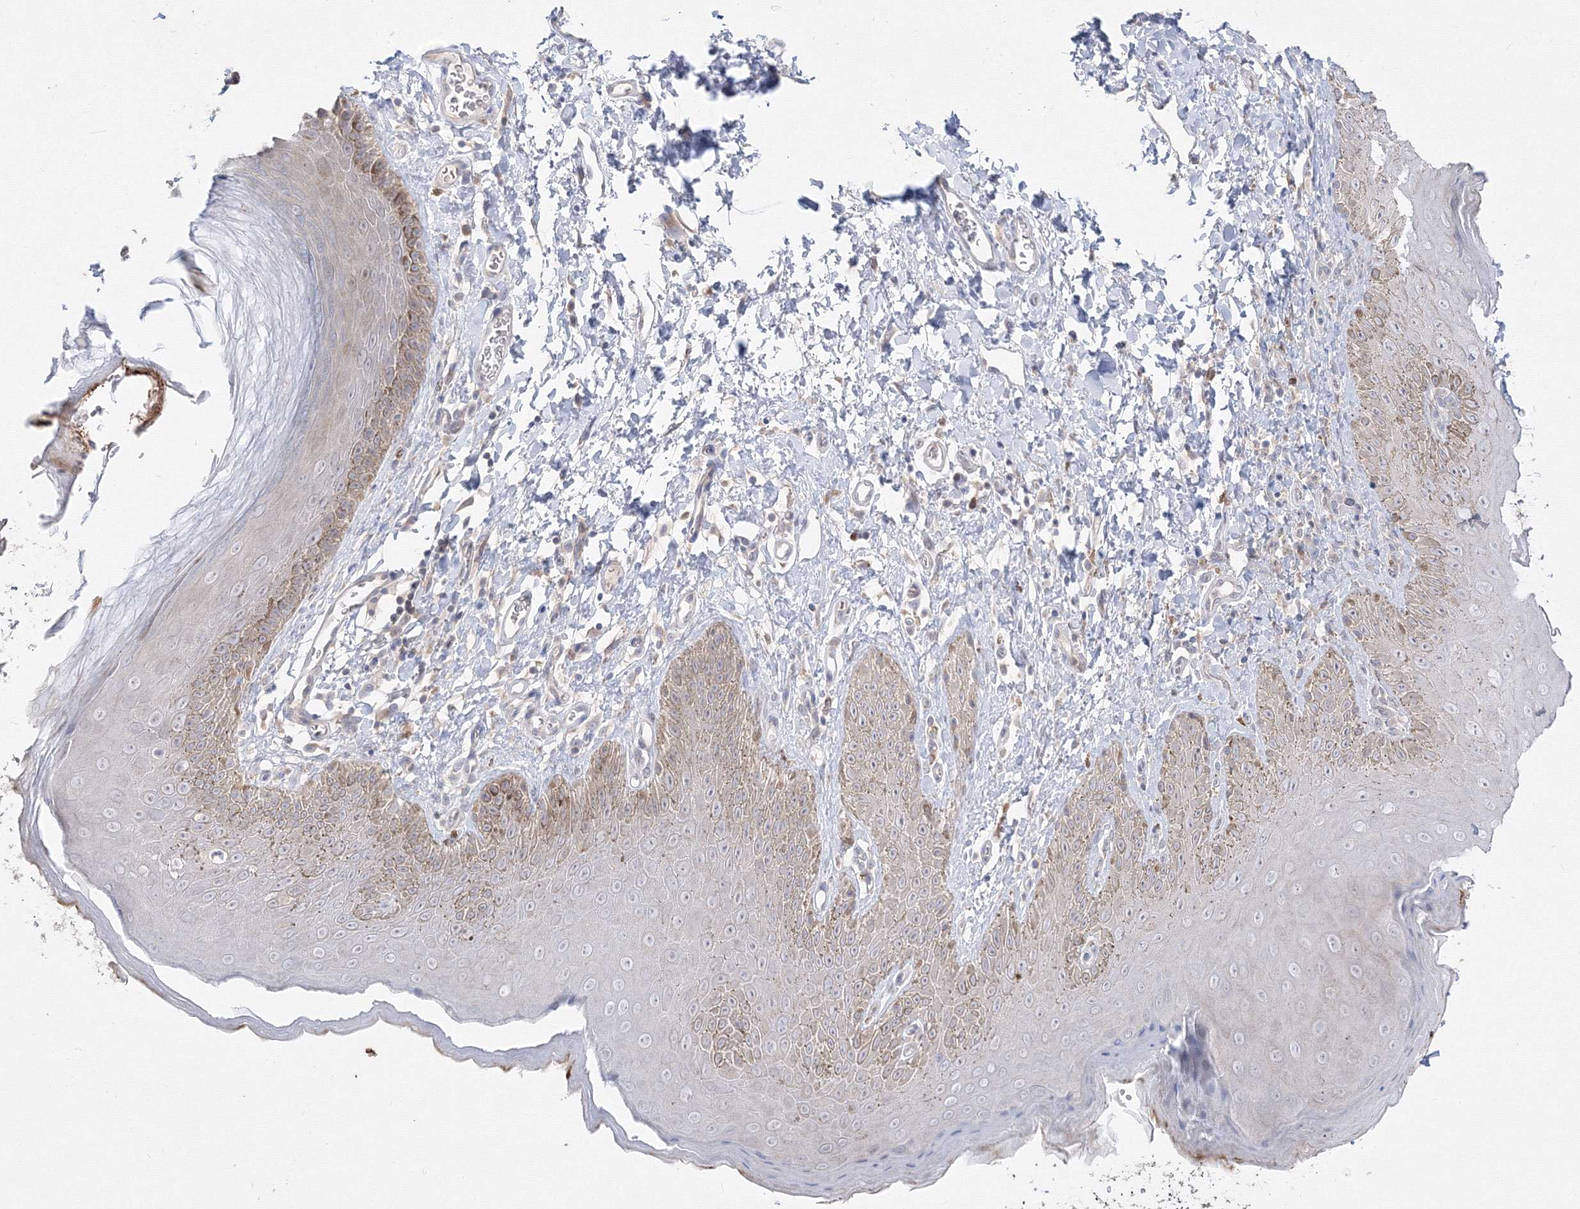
{"staining": {"intensity": "moderate", "quantity": "25%-75%", "location": "cytoplasmic/membranous,nuclear"}, "tissue": "skin", "cell_type": "Epidermal cells", "image_type": "normal", "snomed": [{"axis": "morphology", "description": "Normal tissue, NOS"}, {"axis": "topography", "description": "Anal"}], "caption": "Protein staining exhibits moderate cytoplasmic/membranous,nuclear staining in approximately 25%-75% of epidermal cells in normal skin. (DAB (3,3'-diaminobenzidine) = brown stain, brightfield microscopy at high magnification).", "gene": "FBXL8", "patient": {"sex": "male", "age": 44}}